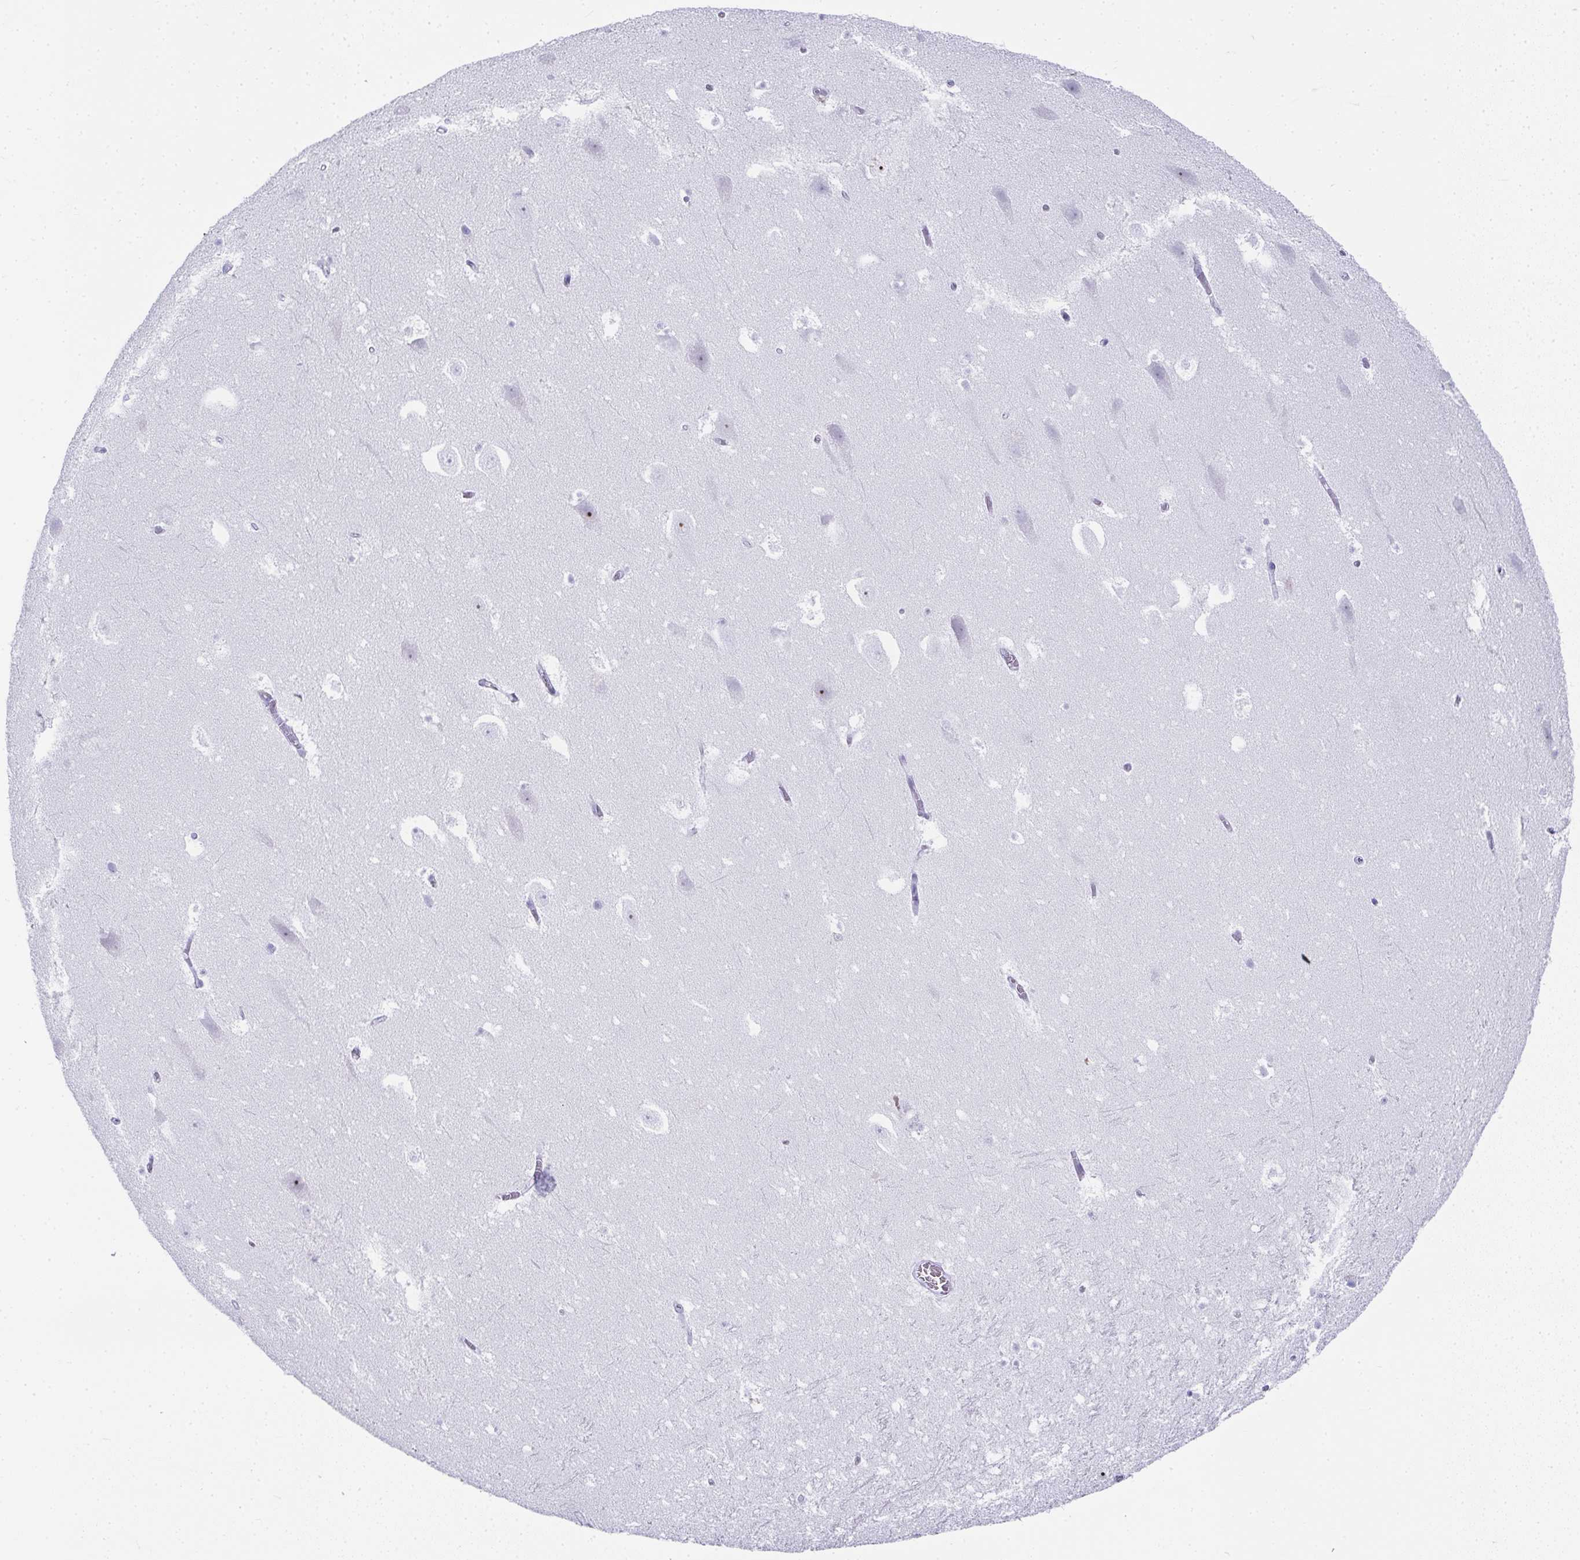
{"staining": {"intensity": "negative", "quantity": "none", "location": "none"}, "tissue": "hippocampus", "cell_type": "Glial cells", "image_type": "normal", "snomed": [{"axis": "morphology", "description": "Normal tissue, NOS"}, {"axis": "topography", "description": "Hippocampus"}], "caption": "Hippocampus was stained to show a protein in brown. There is no significant staining in glial cells. (DAB immunohistochemistry with hematoxylin counter stain).", "gene": "SYCP1", "patient": {"sex": "female", "age": 42}}